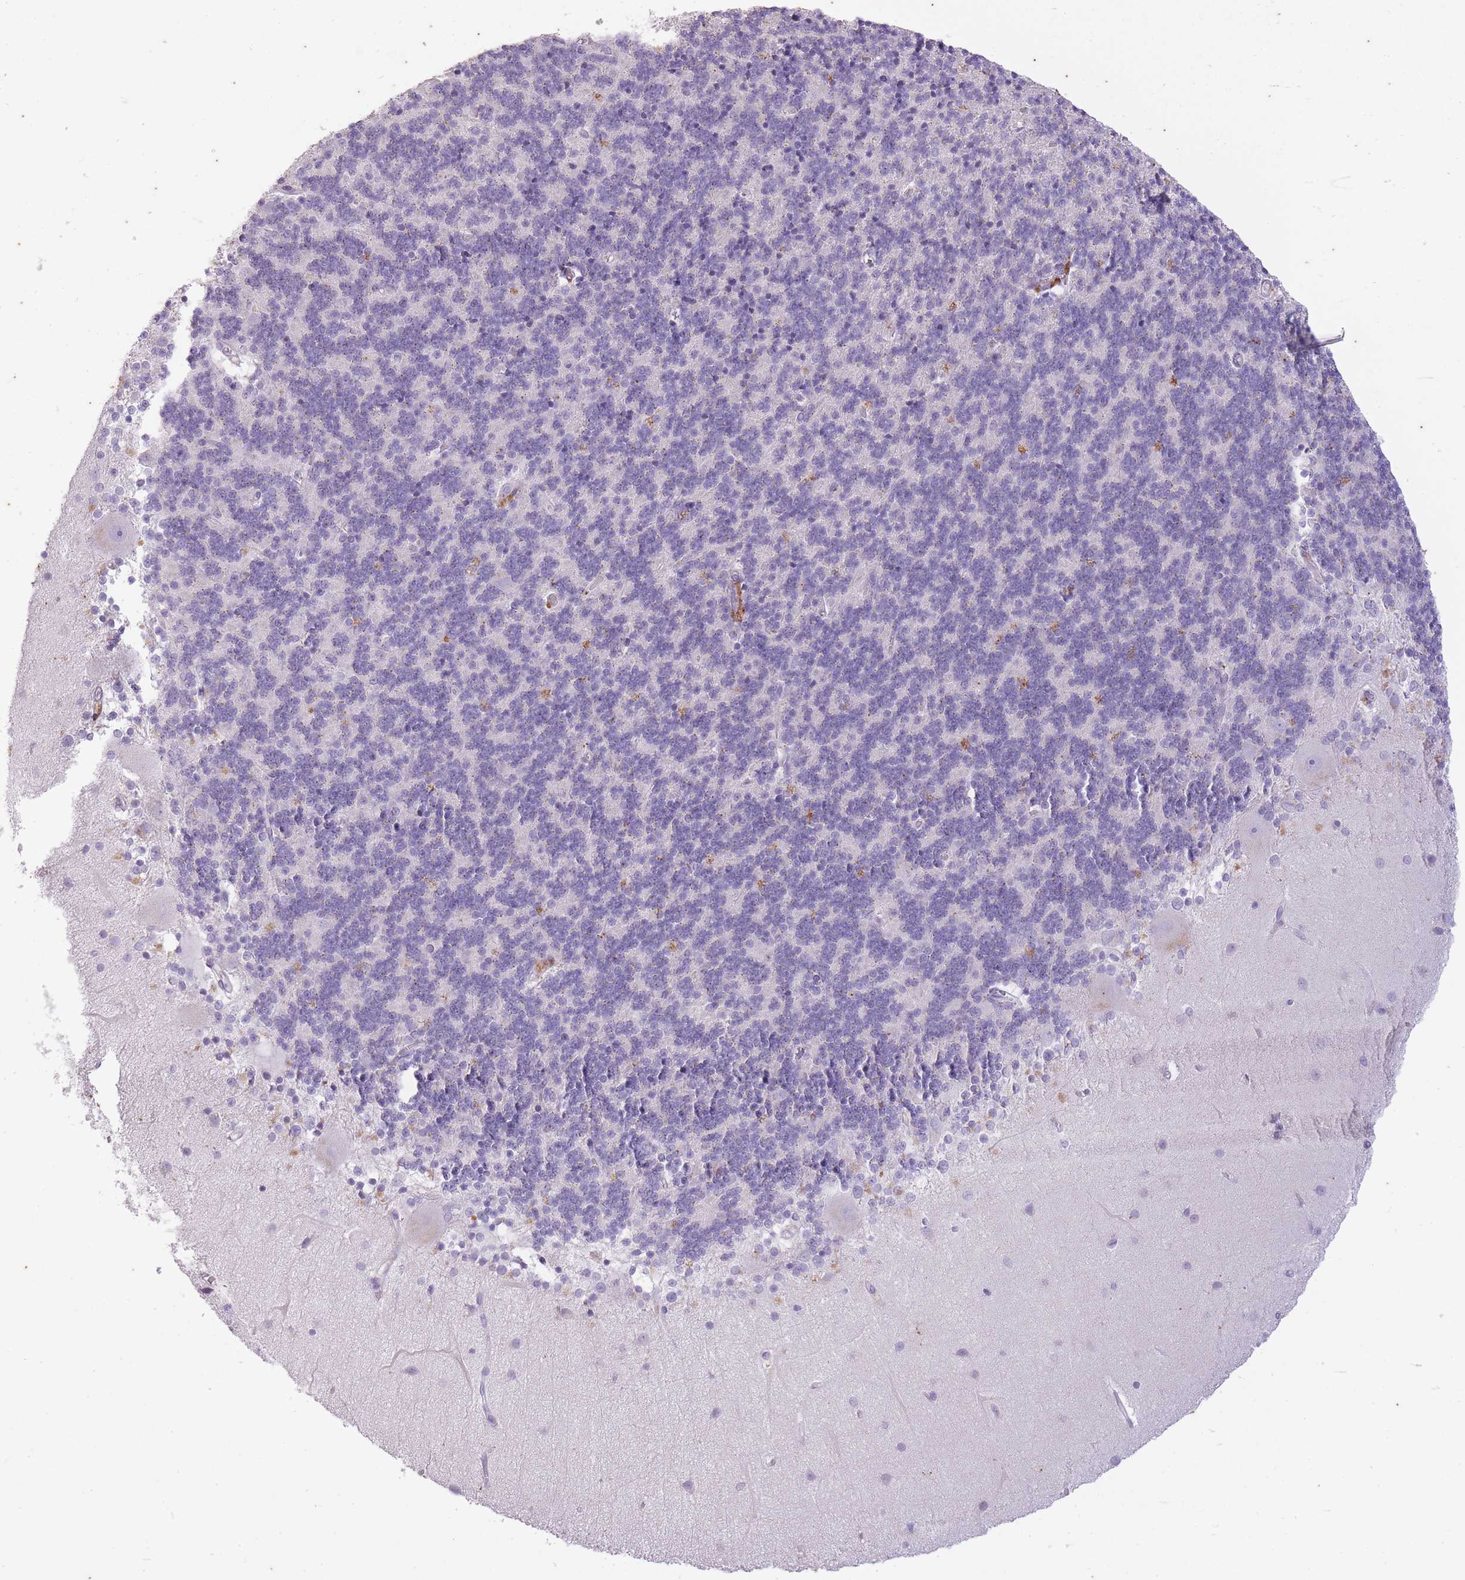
{"staining": {"intensity": "negative", "quantity": "none", "location": "none"}, "tissue": "cerebellum", "cell_type": "Cells in granular layer", "image_type": "normal", "snomed": [{"axis": "morphology", "description": "Normal tissue, NOS"}, {"axis": "topography", "description": "Cerebellum"}], "caption": "Immunohistochemistry of normal cerebellum shows no staining in cells in granular layer. The staining is performed using DAB (3,3'-diaminobenzidine) brown chromogen with nuclei counter-stained in using hematoxylin.", "gene": "CNTNAP3B", "patient": {"sex": "female", "age": 54}}